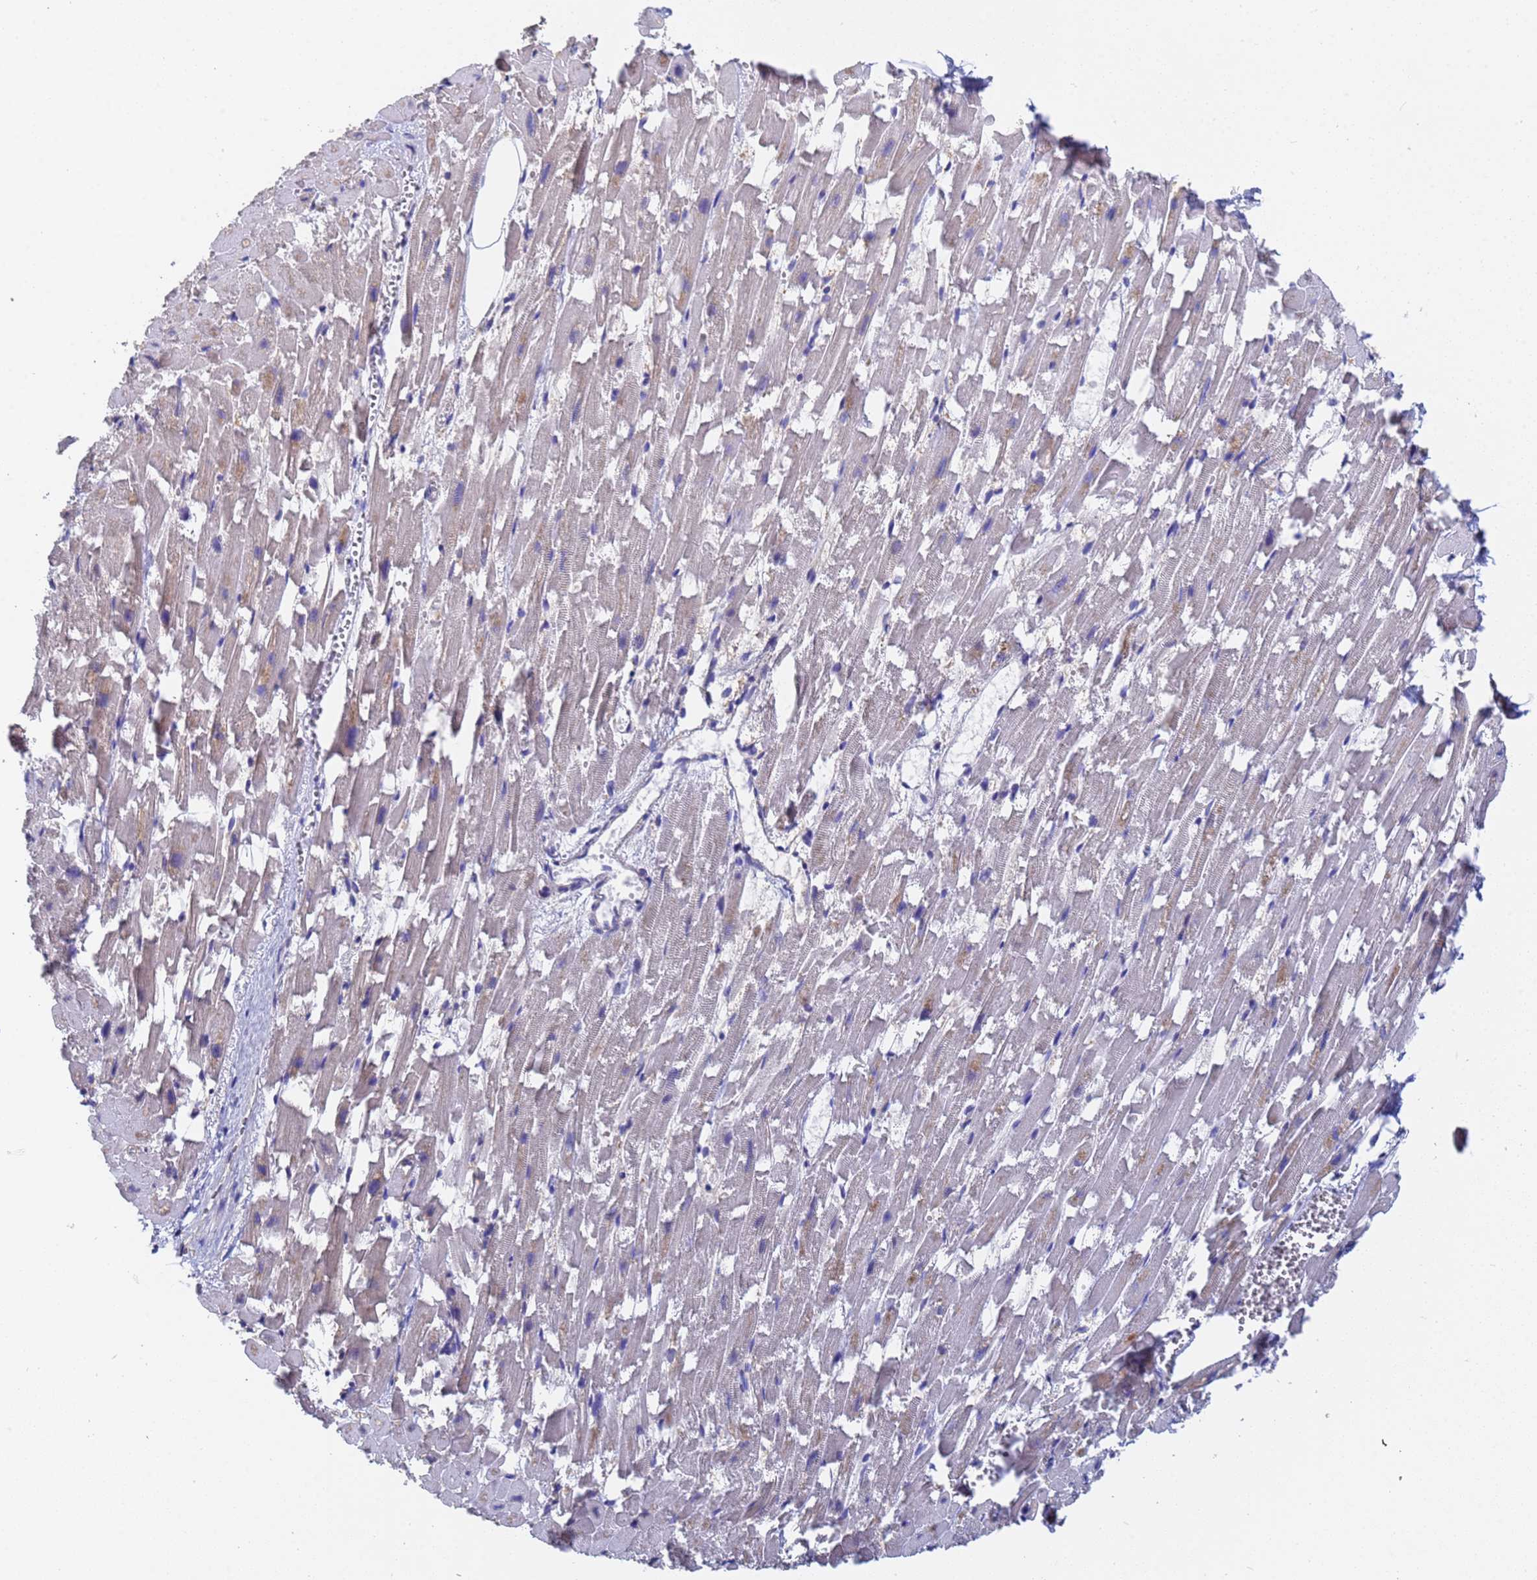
{"staining": {"intensity": "weak", "quantity": "25%-75%", "location": "cytoplasmic/membranous"}, "tissue": "heart muscle", "cell_type": "Cardiomyocytes", "image_type": "normal", "snomed": [{"axis": "morphology", "description": "Normal tissue, NOS"}, {"axis": "topography", "description": "Heart"}], "caption": "Weak cytoplasmic/membranous positivity for a protein is present in about 25%-75% of cardiomyocytes of unremarkable heart muscle using immunohistochemistry (IHC).", "gene": "FAM25A", "patient": {"sex": "female", "age": 64}}